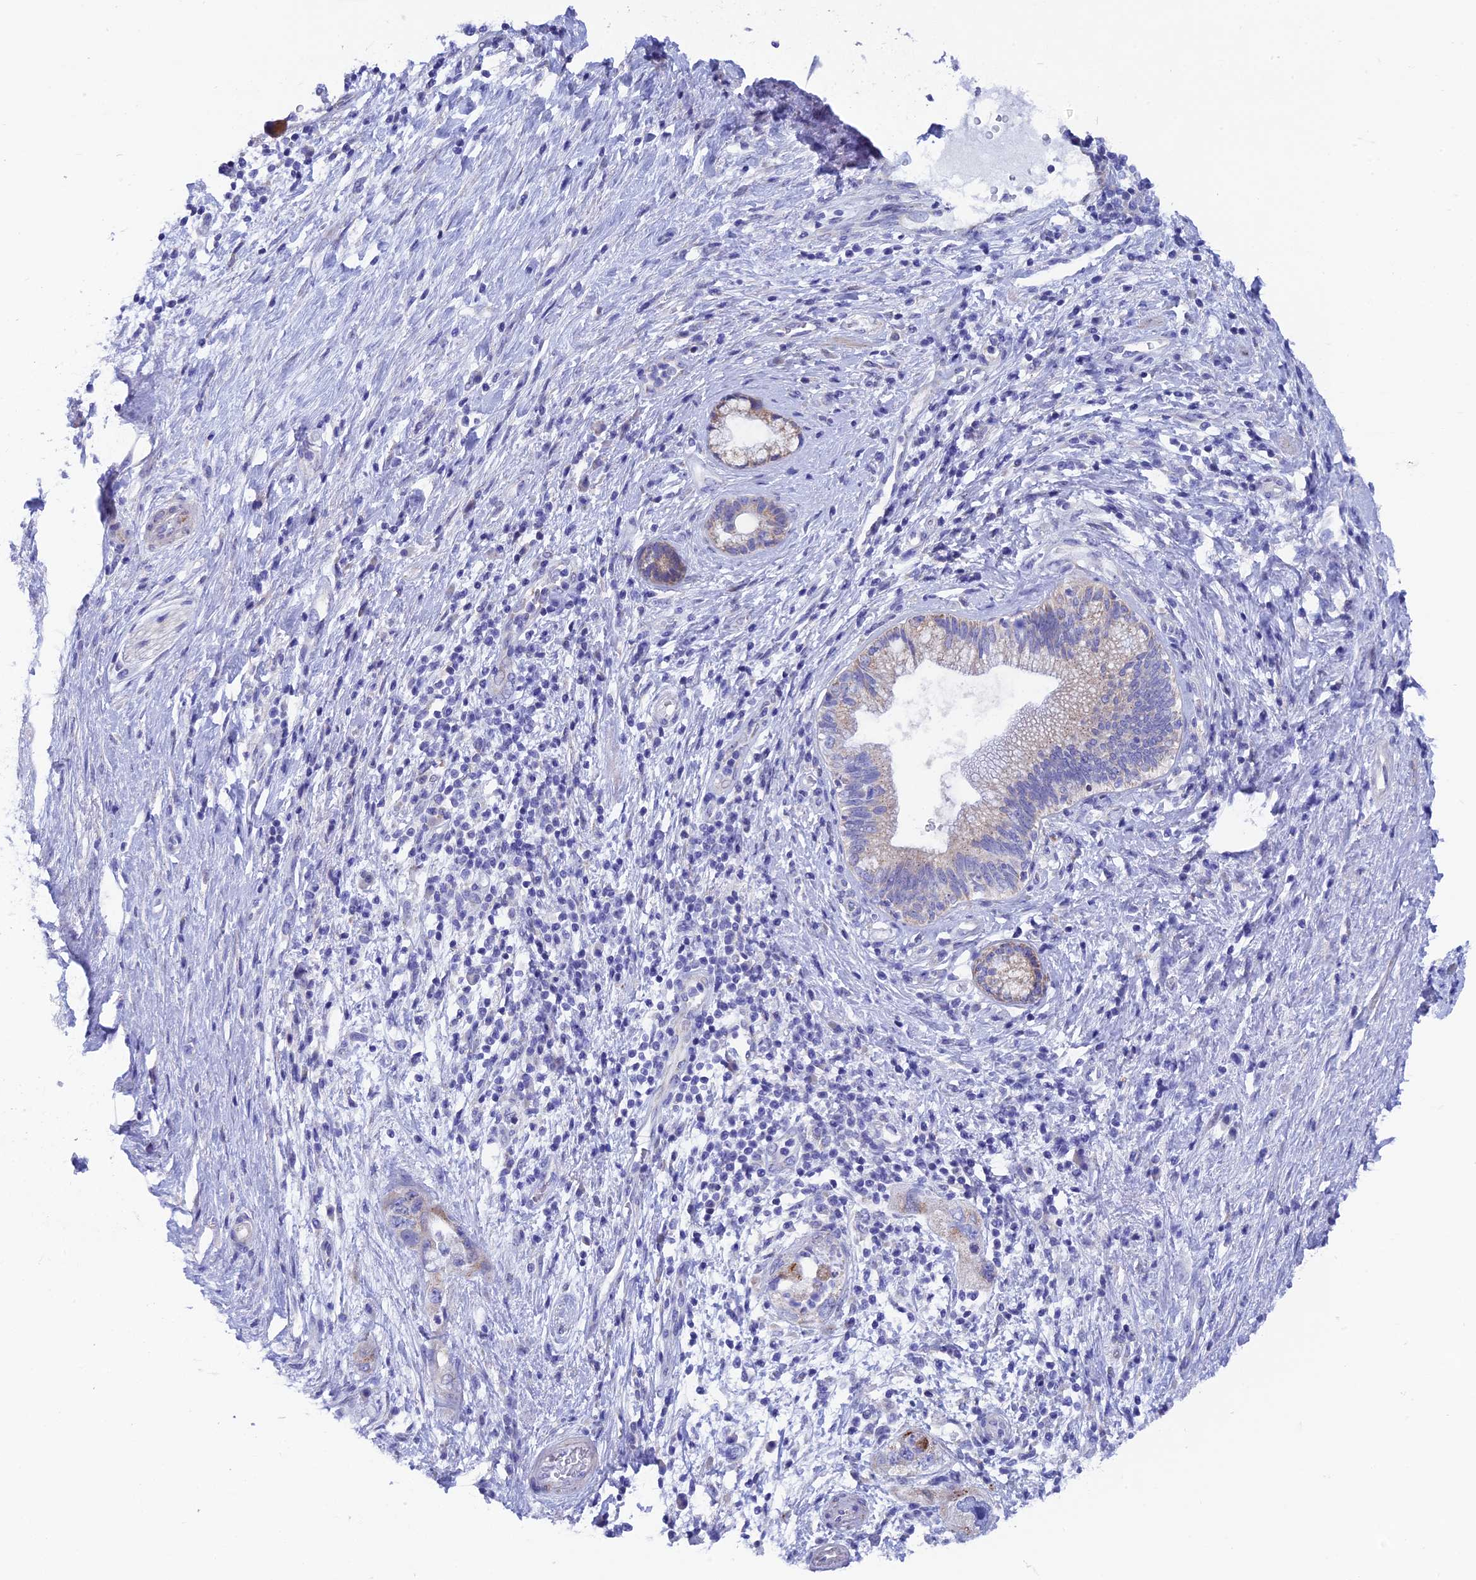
{"staining": {"intensity": "negative", "quantity": "none", "location": "none"}, "tissue": "pancreatic cancer", "cell_type": "Tumor cells", "image_type": "cancer", "snomed": [{"axis": "morphology", "description": "Adenocarcinoma, NOS"}, {"axis": "topography", "description": "Pancreas"}], "caption": "Histopathology image shows no protein staining in tumor cells of pancreatic adenocarcinoma tissue.", "gene": "AK4", "patient": {"sex": "female", "age": 73}}